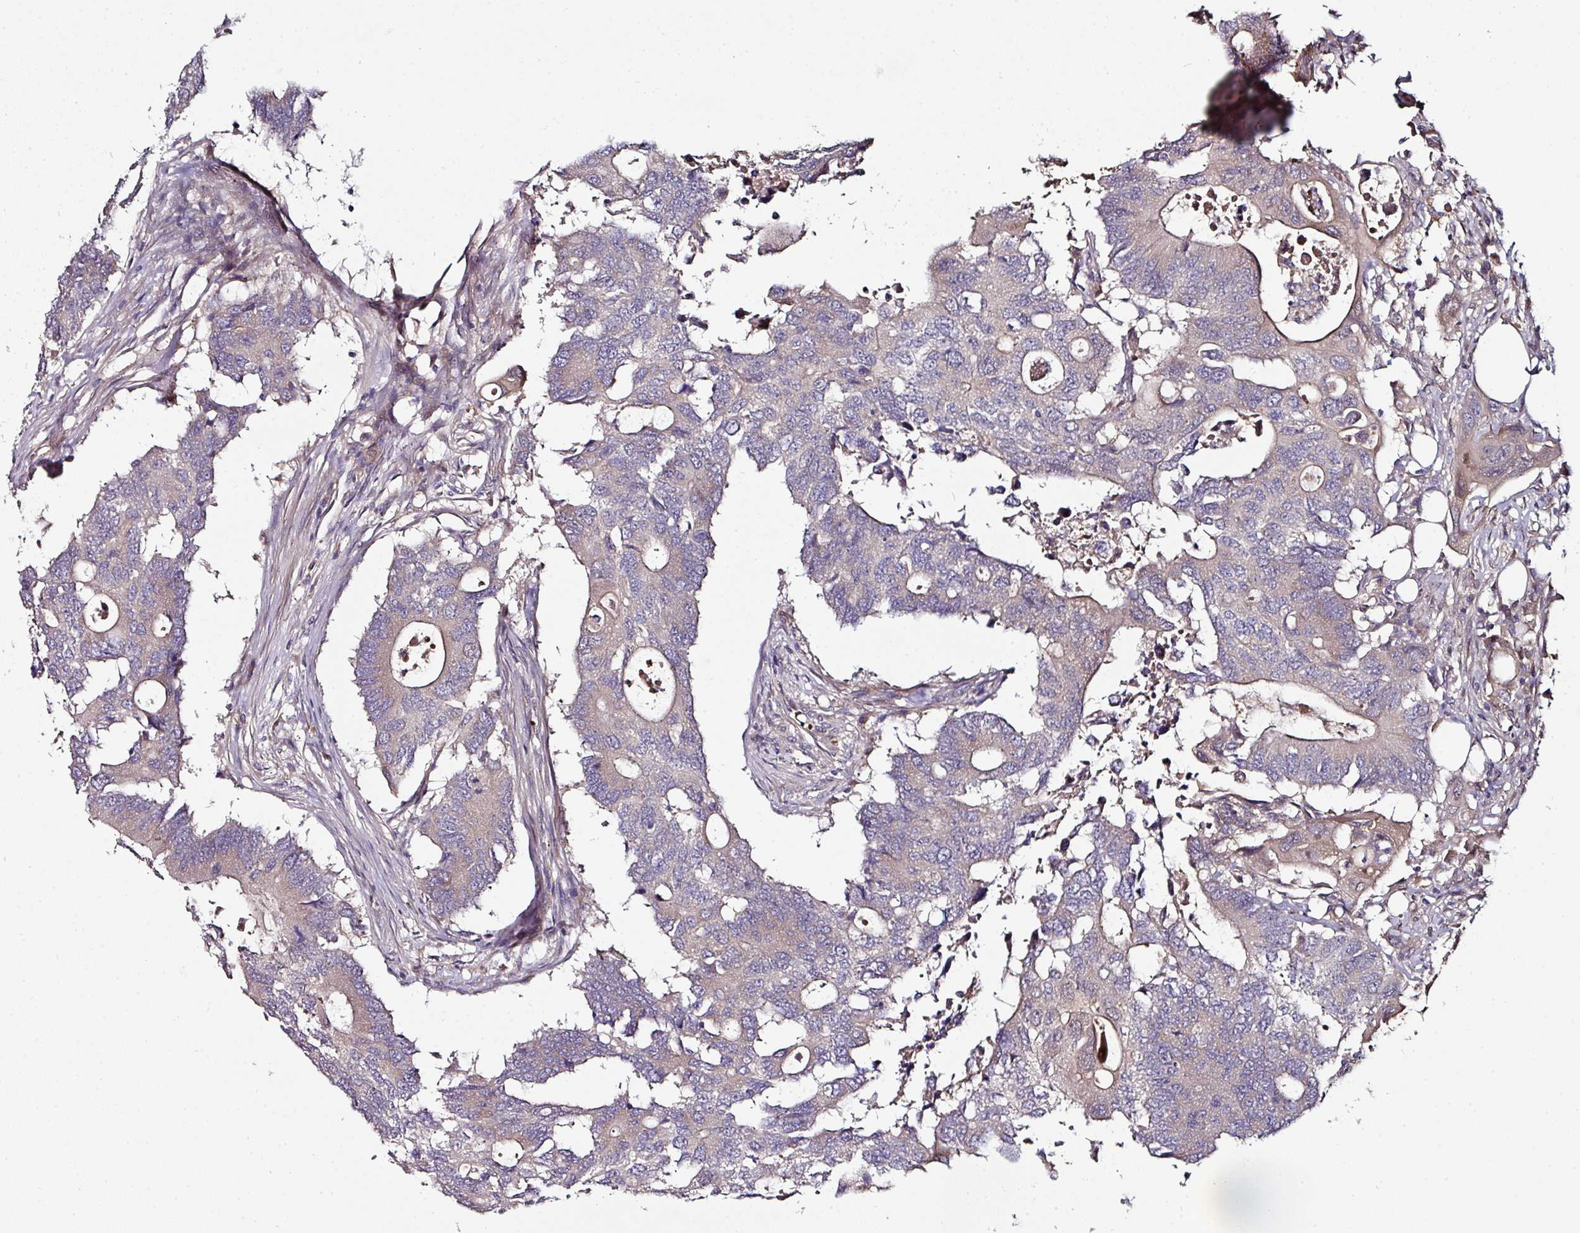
{"staining": {"intensity": "weak", "quantity": "<25%", "location": "cytoplasmic/membranous"}, "tissue": "colorectal cancer", "cell_type": "Tumor cells", "image_type": "cancer", "snomed": [{"axis": "morphology", "description": "Adenocarcinoma, NOS"}, {"axis": "topography", "description": "Colon"}], "caption": "Immunohistochemistry (IHC) micrograph of neoplastic tissue: adenocarcinoma (colorectal) stained with DAB shows no significant protein staining in tumor cells. The staining was performed using DAB to visualize the protein expression in brown, while the nuclei were stained in blue with hematoxylin (Magnification: 20x).", "gene": "CTDSP2", "patient": {"sex": "male", "age": 71}}